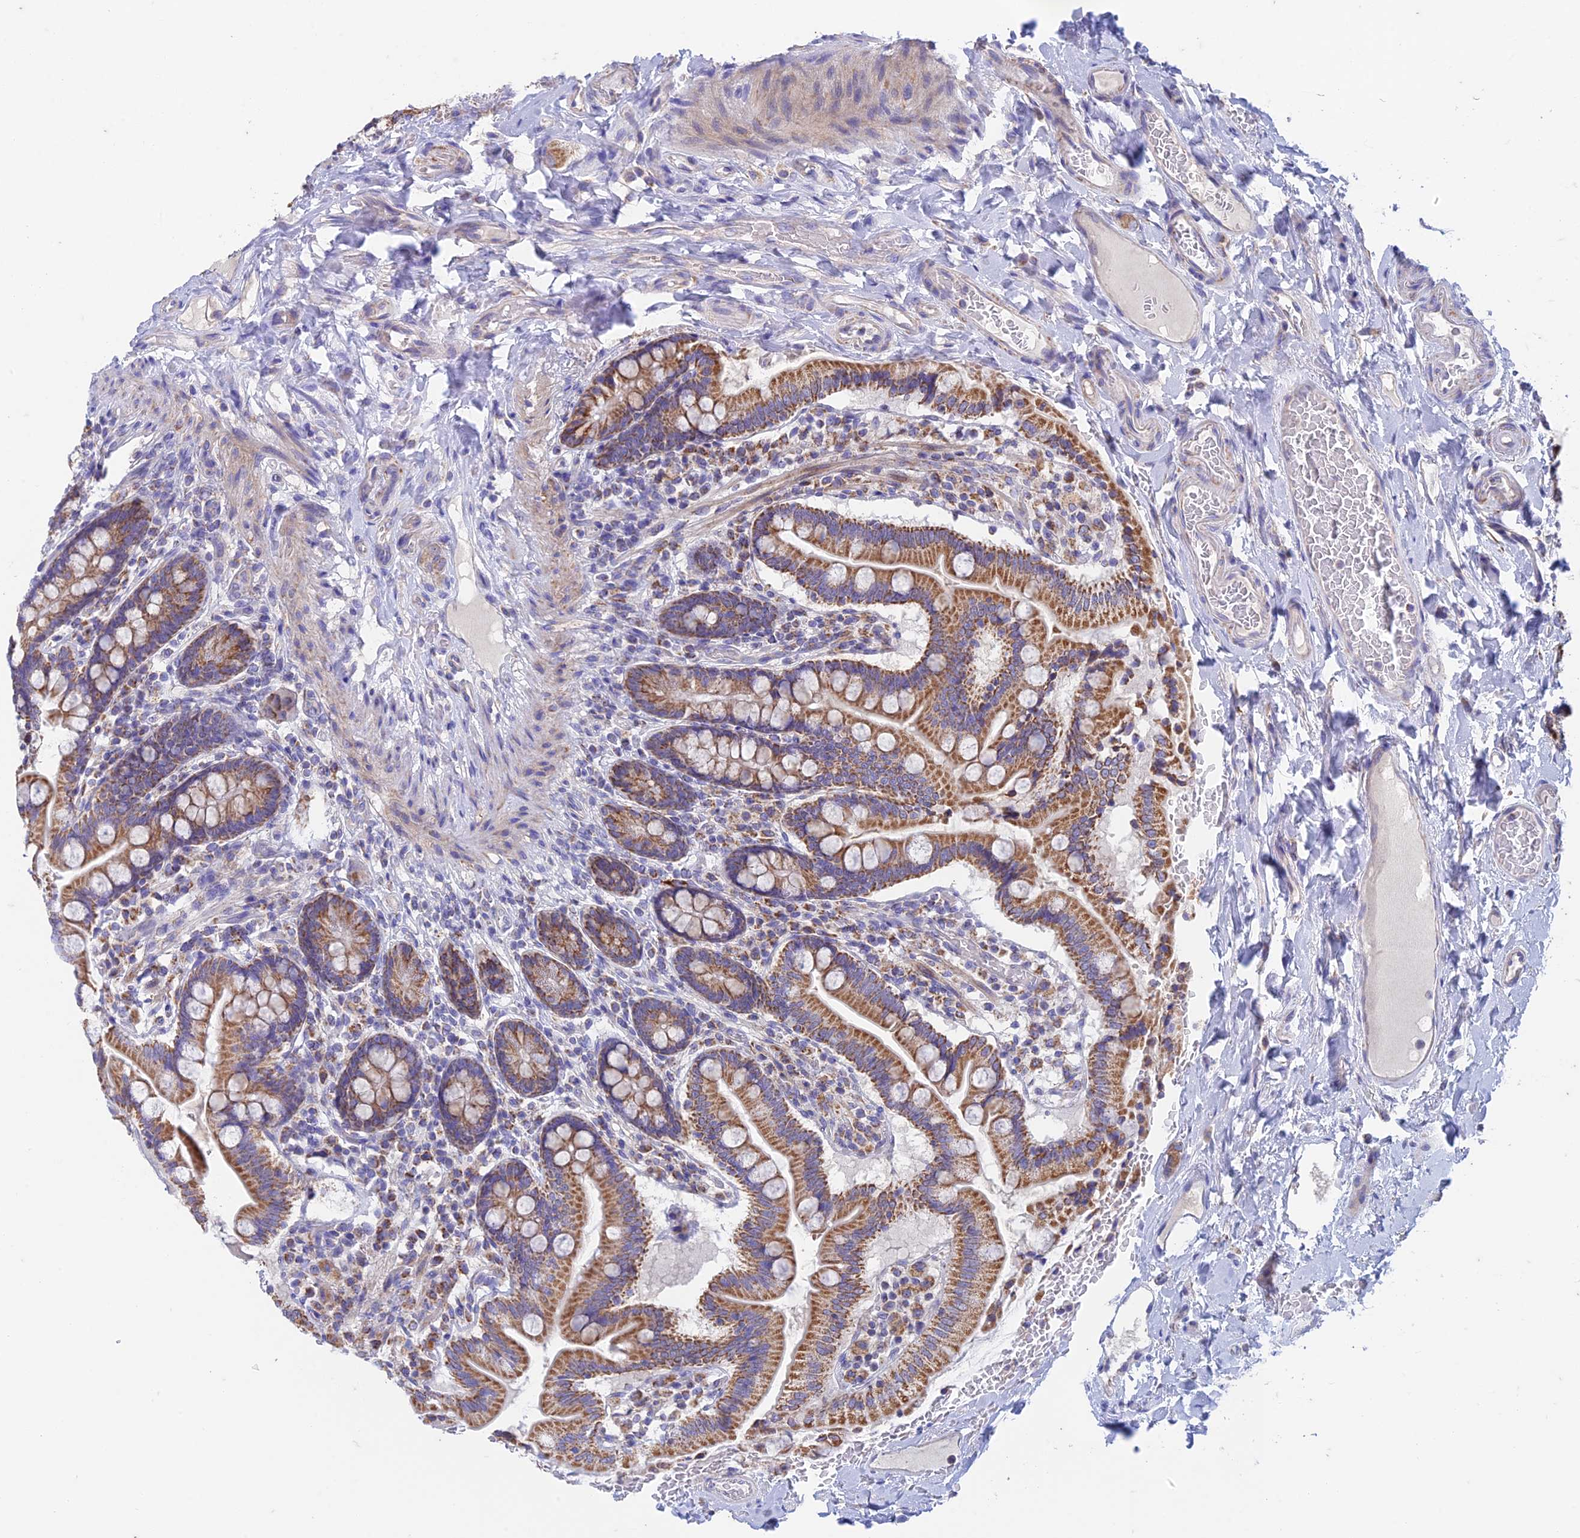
{"staining": {"intensity": "strong", "quantity": "25%-75%", "location": "cytoplasmic/membranous"}, "tissue": "small intestine", "cell_type": "Glandular cells", "image_type": "normal", "snomed": [{"axis": "morphology", "description": "Normal tissue, NOS"}, {"axis": "topography", "description": "Small intestine"}], "caption": "Brown immunohistochemical staining in normal small intestine demonstrates strong cytoplasmic/membranous expression in approximately 25%-75% of glandular cells.", "gene": "ZNF181", "patient": {"sex": "female", "age": 64}}